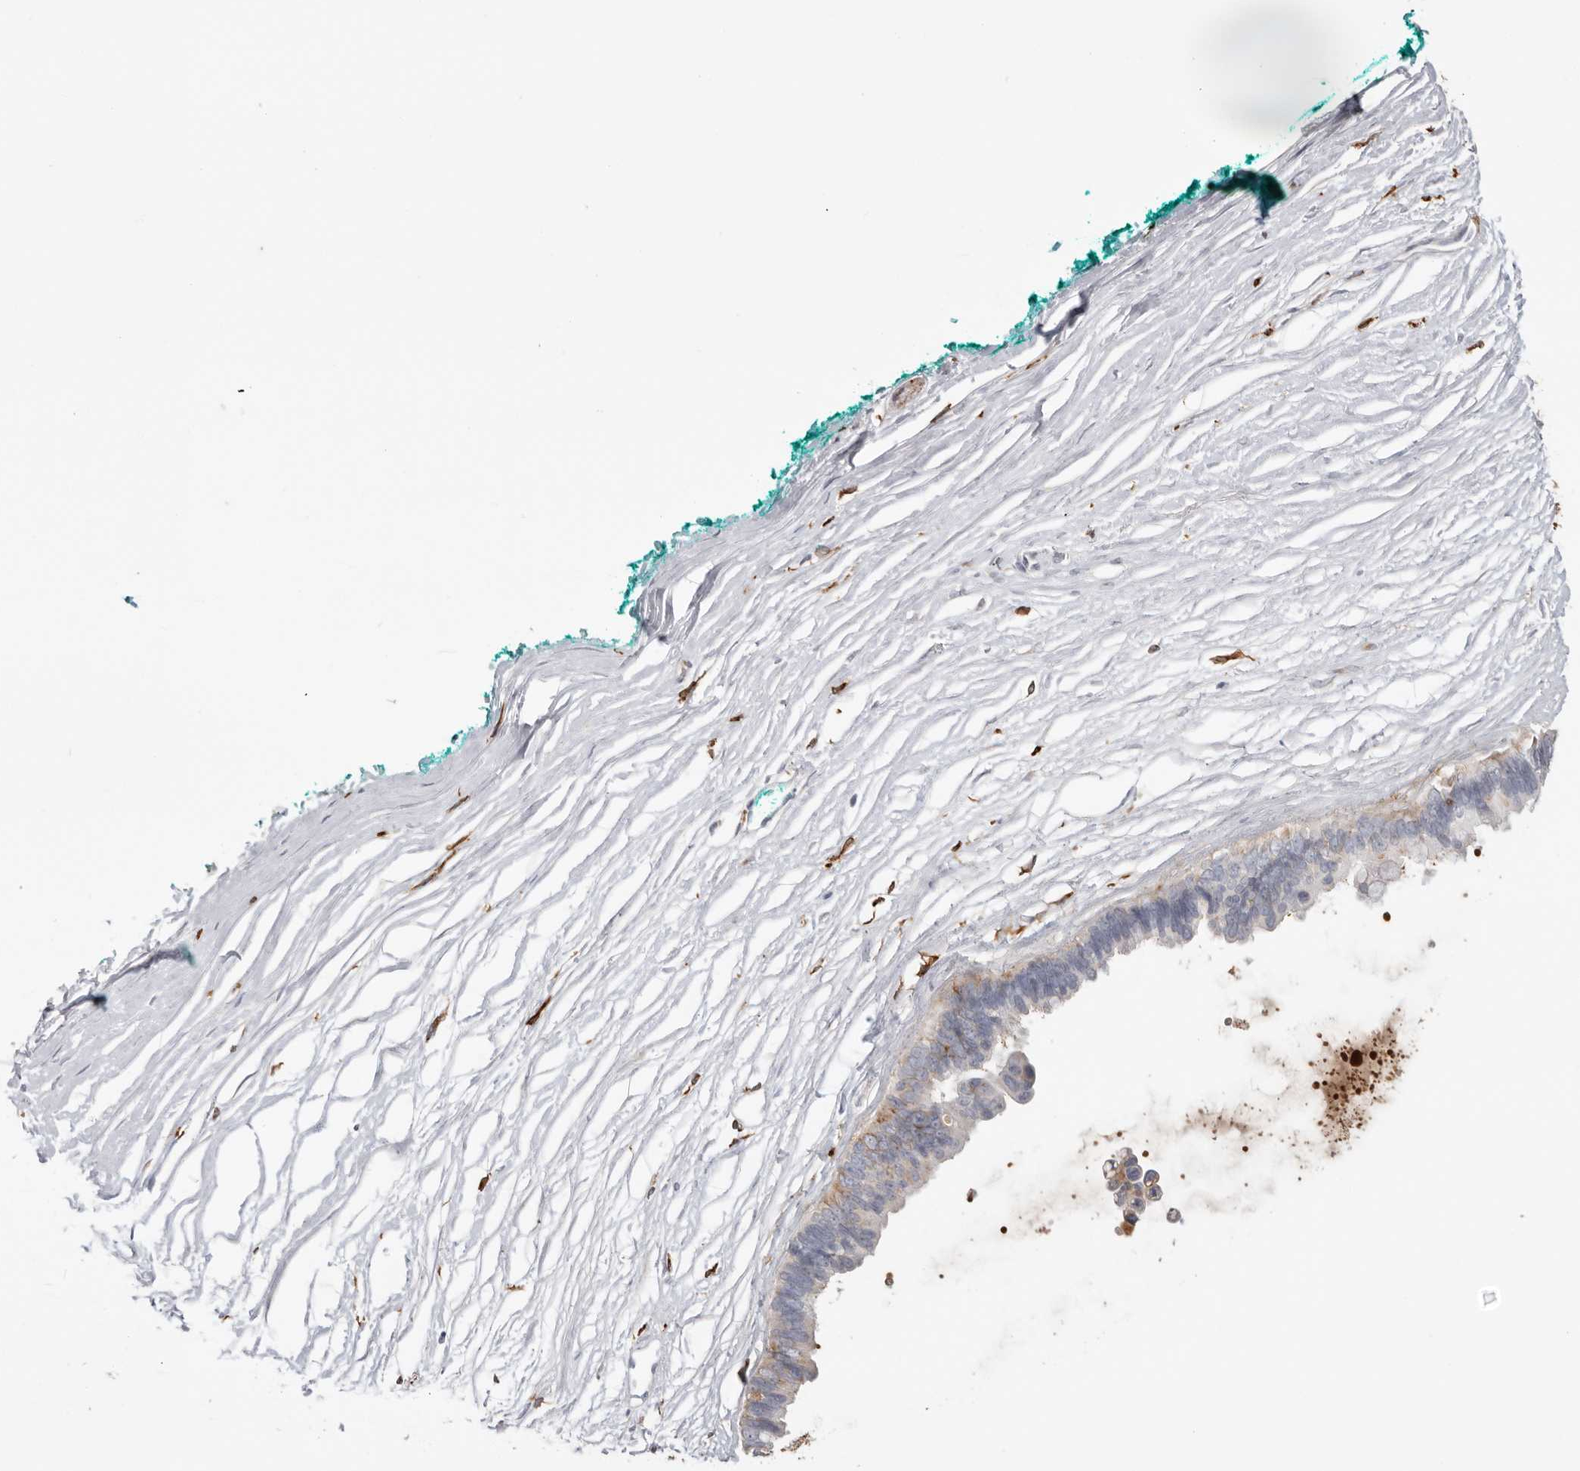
{"staining": {"intensity": "moderate", "quantity": "25%-75%", "location": "cytoplasmic/membranous"}, "tissue": "pancreatic cancer", "cell_type": "Tumor cells", "image_type": "cancer", "snomed": [{"axis": "morphology", "description": "Adenocarcinoma, NOS"}, {"axis": "topography", "description": "Pancreas"}], "caption": "Protein expression analysis of pancreatic cancer shows moderate cytoplasmic/membranous staining in about 25%-75% of tumor cells. (DAB IHC, brown staining for protein, blue staining for nuclei).", "gene": "TFRC", "patient": {"sex": "female", "age": 72}}